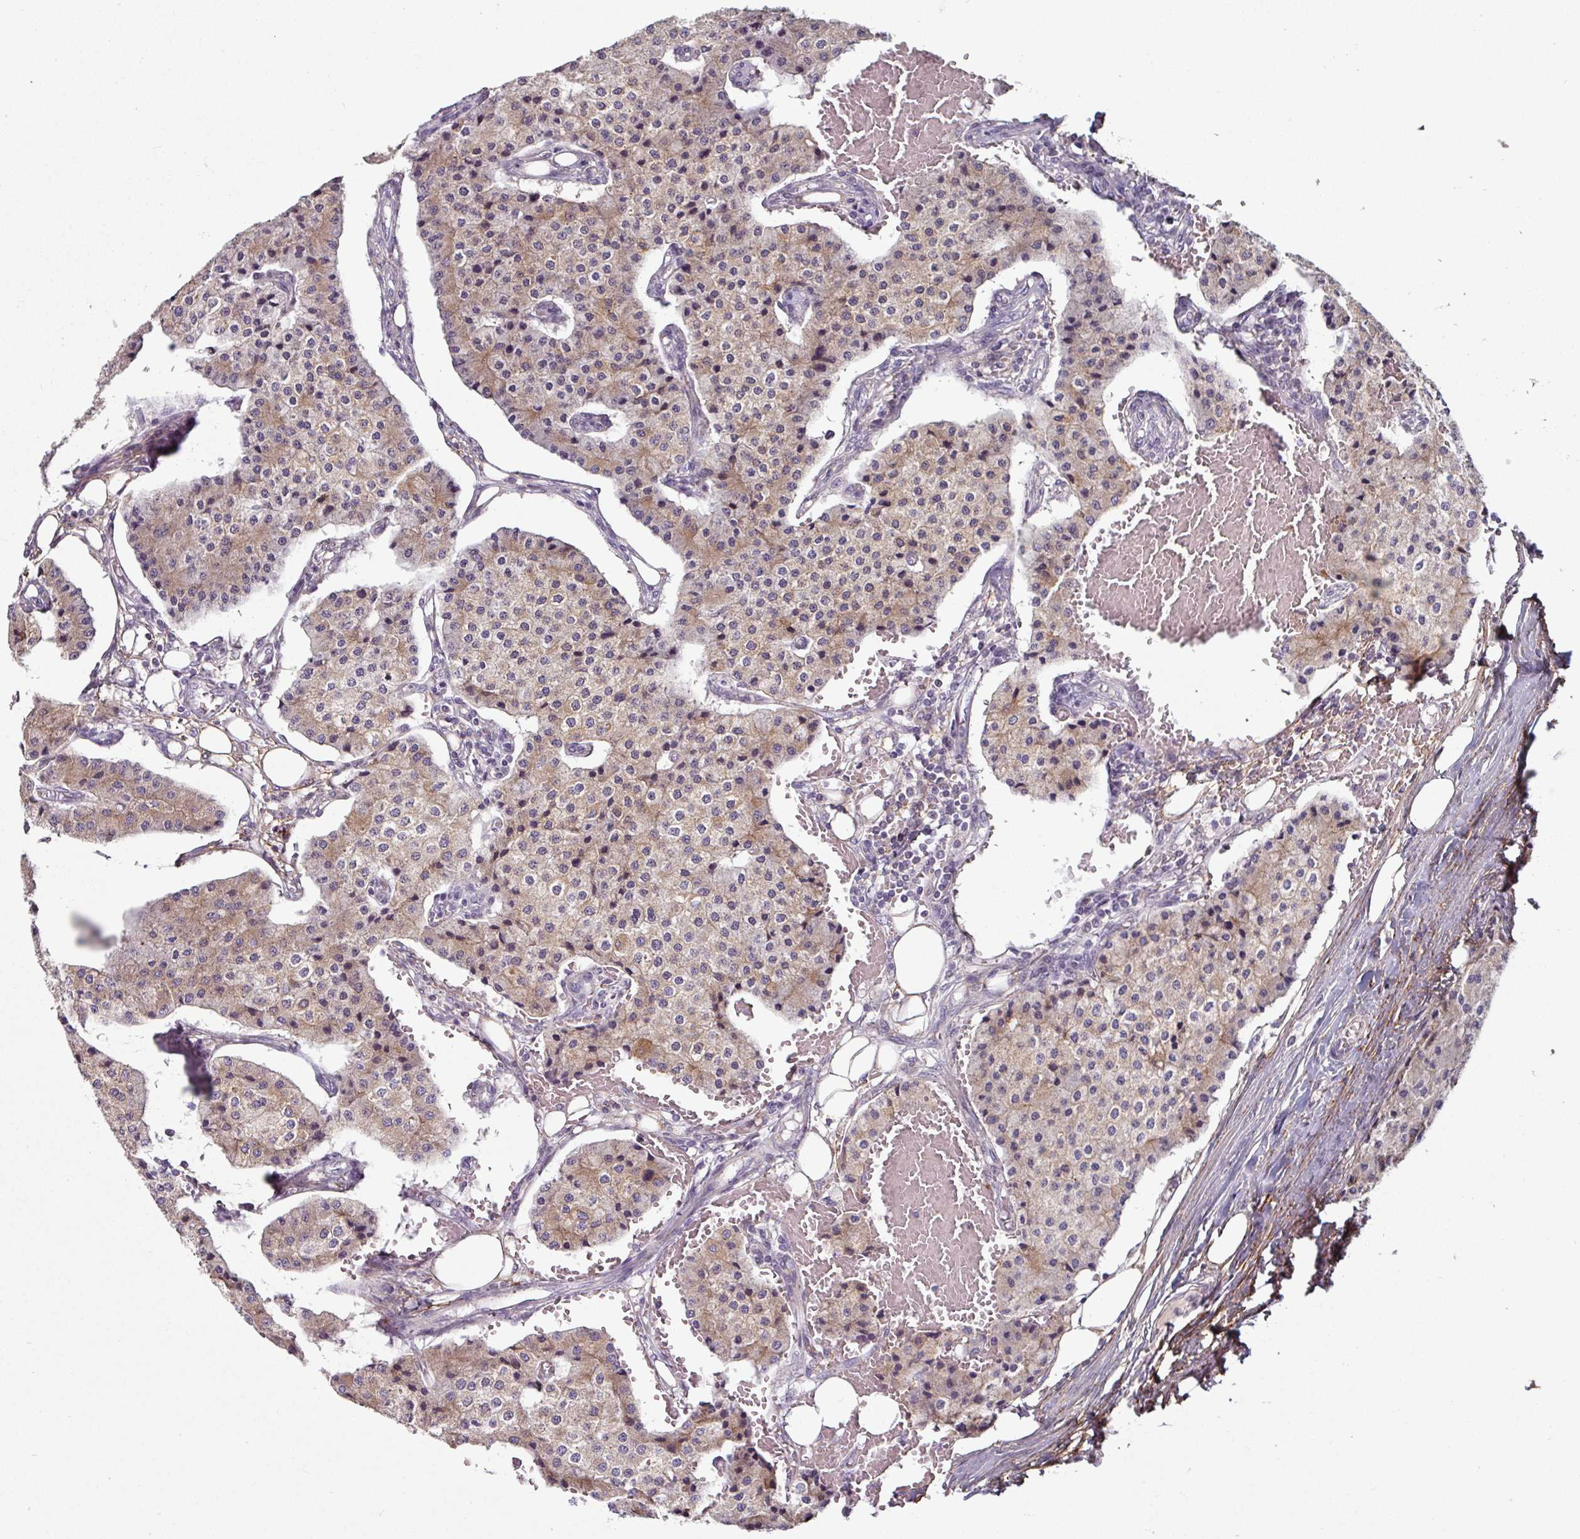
{"staining": {"intensity": "moderate", "quantity": "25%-75%", "location": "cytoplasmic/membranous"}, "tissue": "carcinoid", "cell_type": "Tumor cells", "image_type": "cancer", "snomed": [{"axis": "morphology", "description": "Carcinoid, malignant, NOS"}, {"axis": "topography", "description": "Colon"}], "caption": "Protein analysis of carcinoid tissue exhibits moderate cytoplasmic/membranous expression in approximately 25%-75% of tumor cells. The protein is shown in brown color, while the nuclei are stained blue.", "gene": "MTMR14", "patient": {"sex": "female", "age": 52}}